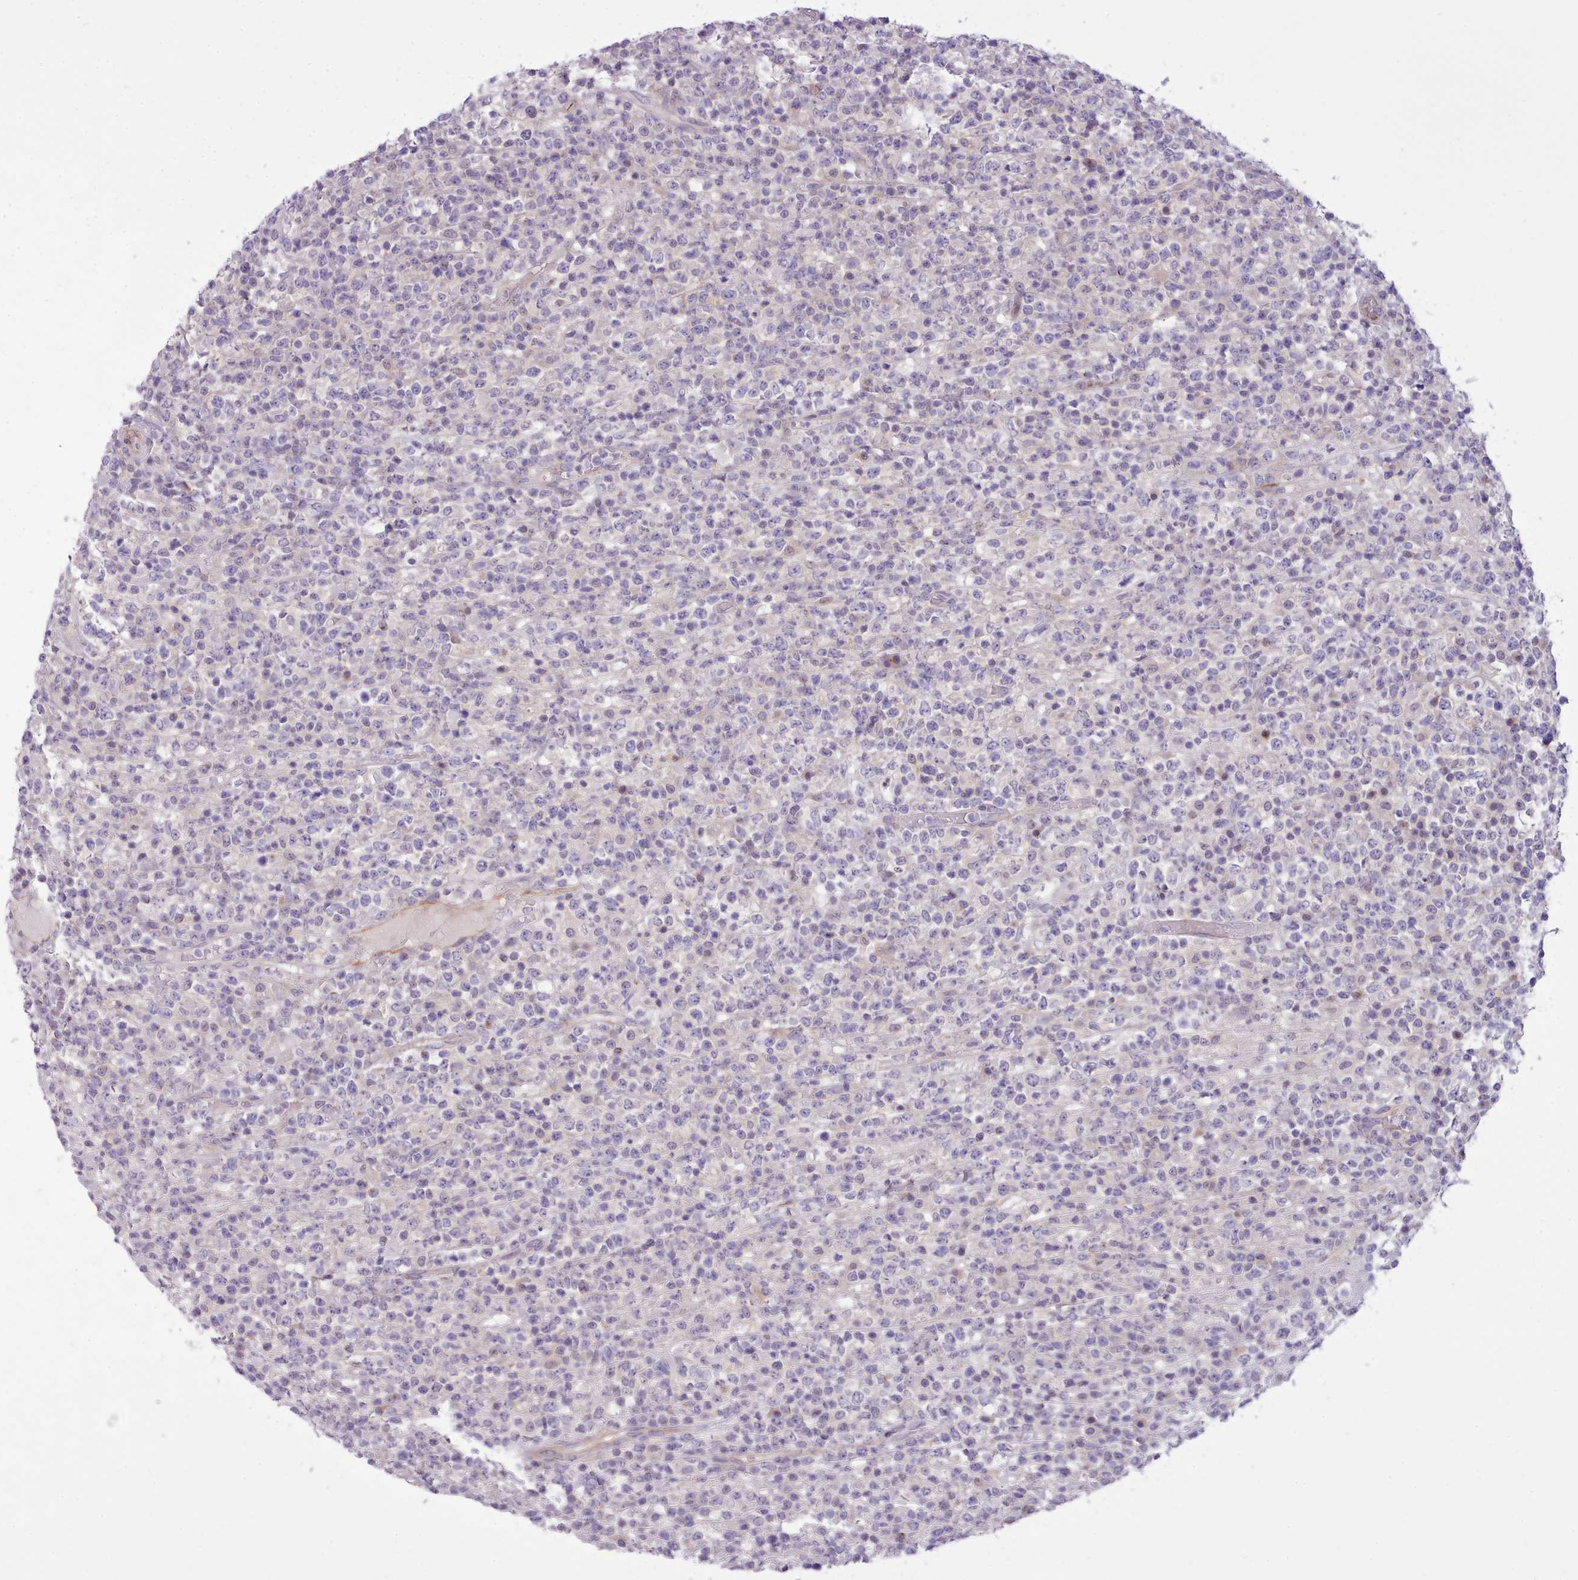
{"staining": {"intensity": "negative", "quantity": "none", "location": "none"}, "tissue": "lymphoma", "cell_type": "Tumor cells", "image_type": "cancer", "snomed": [{"axis": "morphology", "description": "Malignant lymphoma, non-Hodgkin's type, High grade"}, {"axis": "topography", "description": "Colon"}], "caption": "Malignant lymphoma, non-Hodgkin's type (high-grade) stained for a protein using immunohistochemistry demonstrates no expression tumor cells.", "gene": "CYP2A13", "patient": {"sex": "female", "age": 53}}